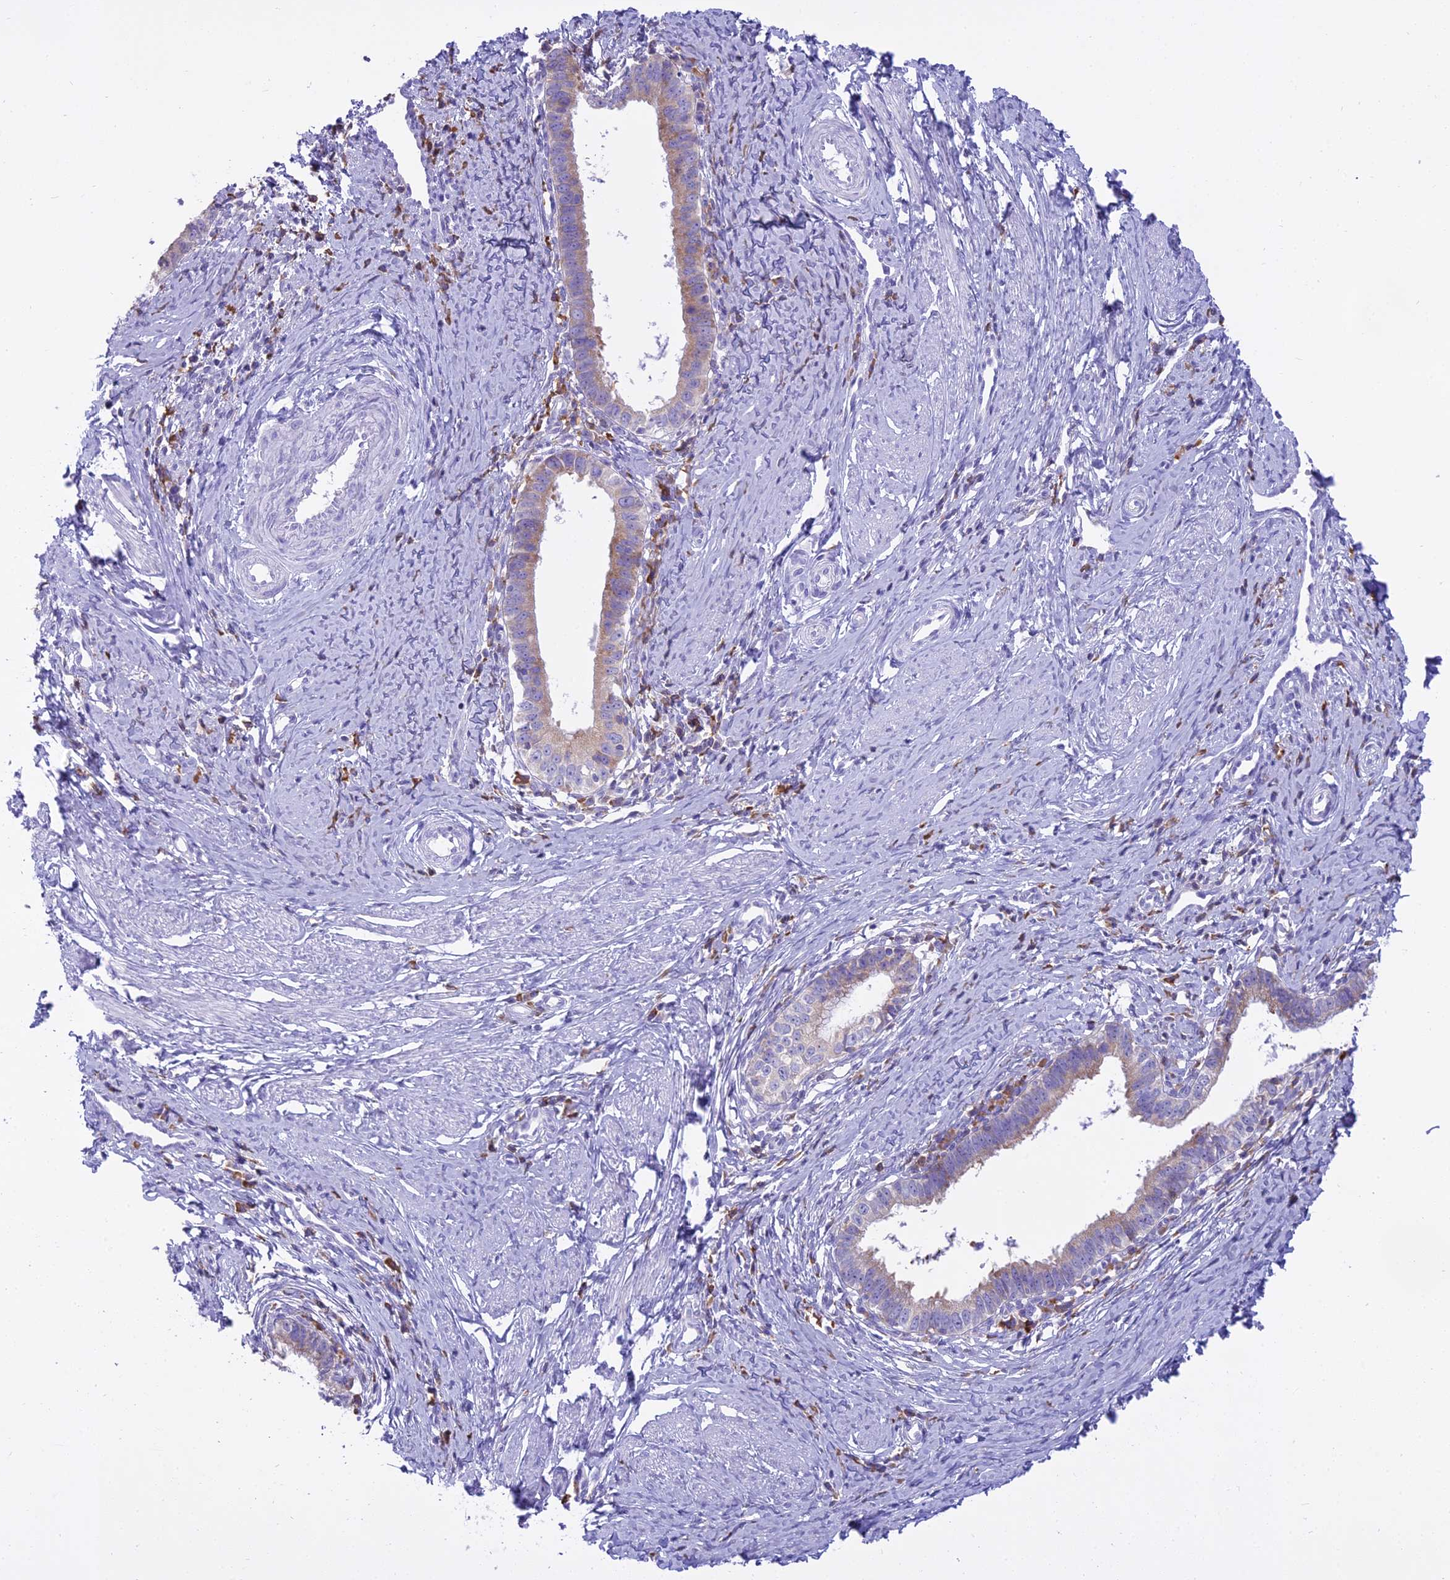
{"staining": {"intensity": "moderate", "quantity": ">75%", "location": "cytoplasmic/membranous"}, "tissue": "cervical cancer", "cell_type": "Tumor cells", "image_type": "cancer", "snomed": [{"axis": "morphology", "description": "Adenocarcinoma, NOS"}, {"axis": "topography", "description": "Cervix"}], "caption": "DAB immunohistochemical staining of adenocarcinoma (cervical) exhibits moderate cytoplasmic/membranous protein positivity in approximately >75% of tumor cells.", "gene": "CD5", "patient": {"sex": "female", "age": 36}}